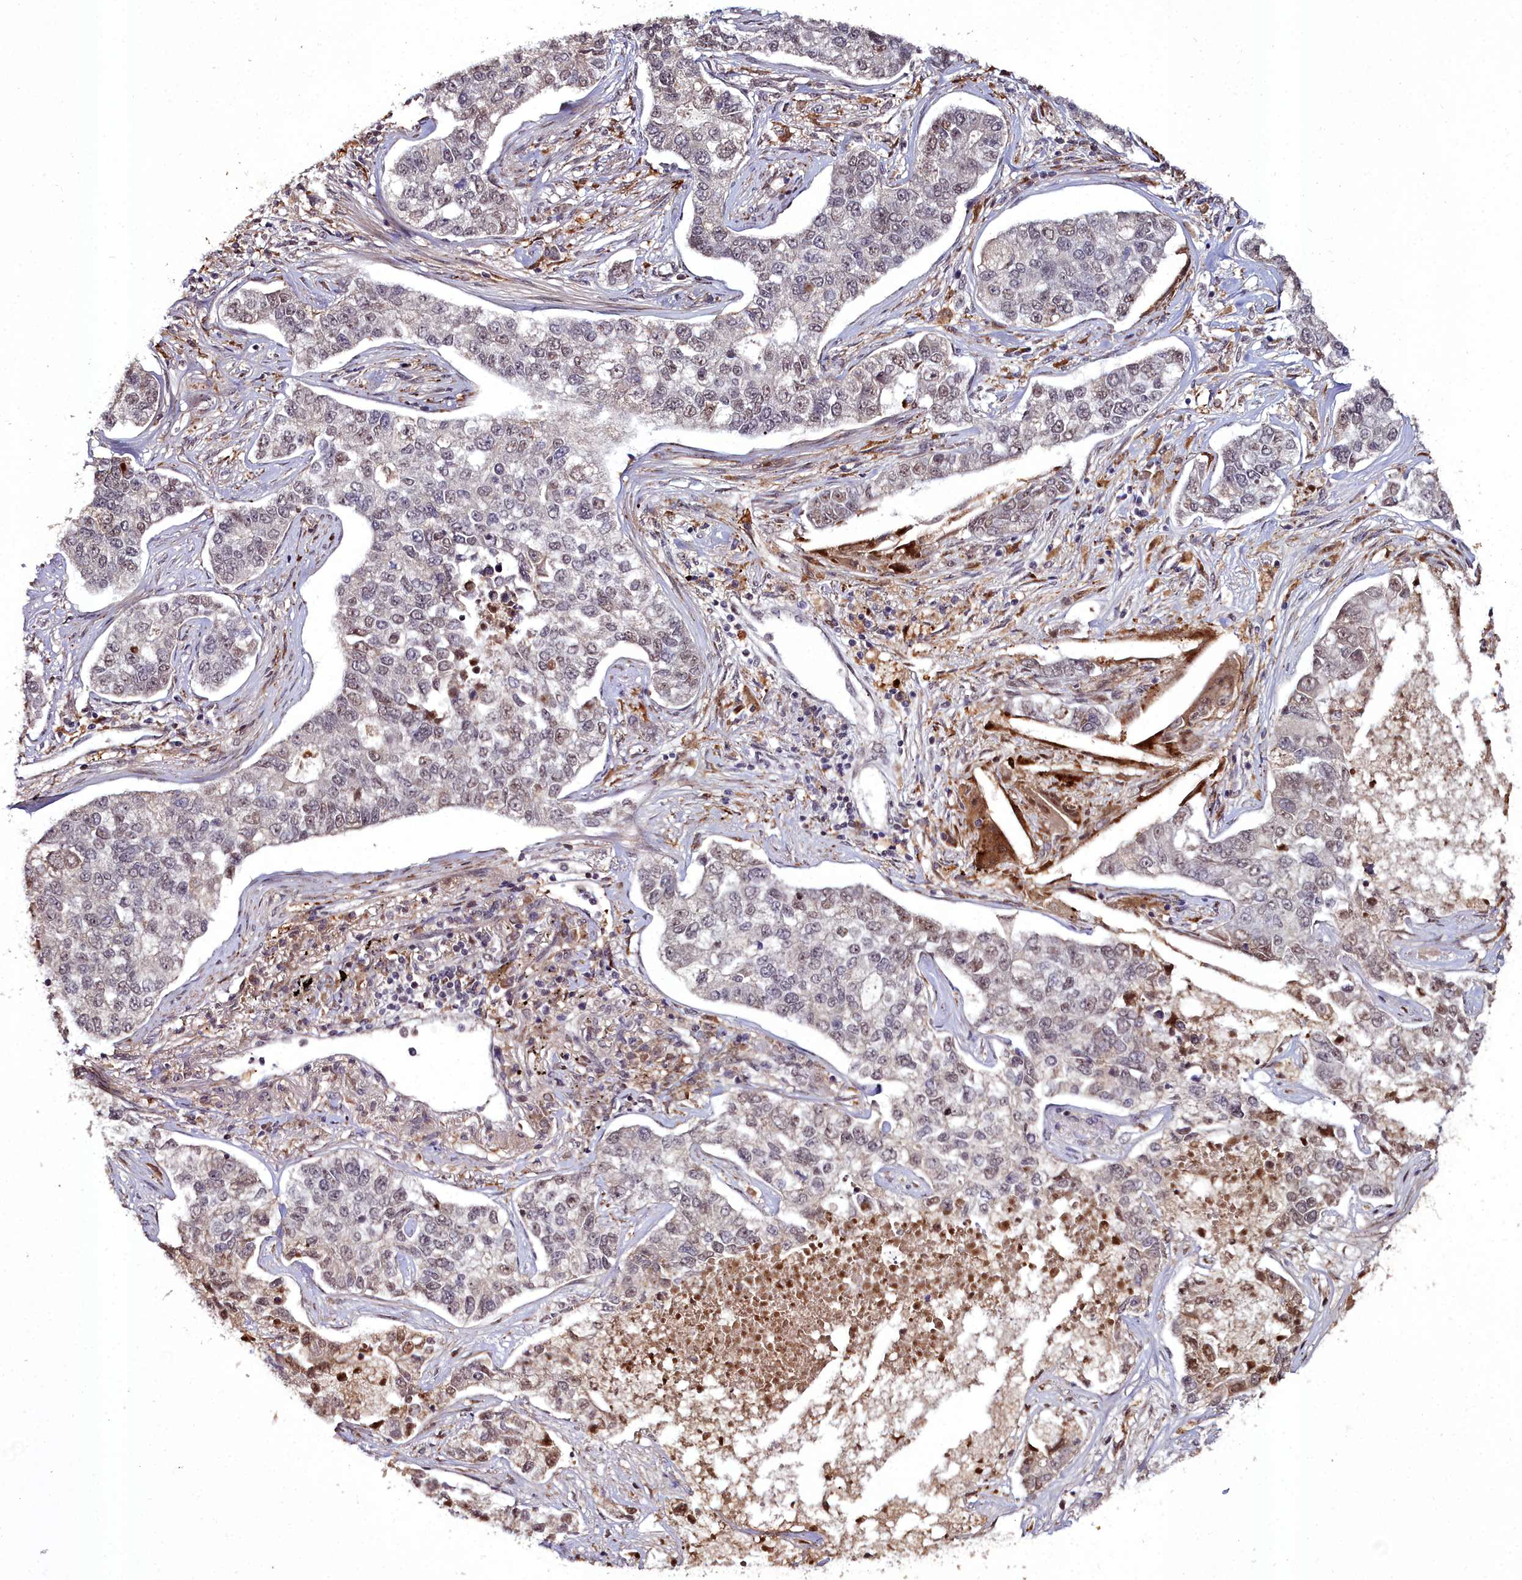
{"staining": {"intensity": "weak", "quantity": "<25%", "location": "nuclear"}, "tissue": "lung cancer", "cell_type": "Tumor cells", "image_type": "cancer", "snomed": [{"axis": "morphology", "description": "Adenocarcinoma, NOS"}, {"axis": "topography", "description": "Lung"}], "caption": "Adenocarcinoma (lung) was stained to show a protein in brown. There is no significant positivity in tumor cells.", "gene": "CXXC1", "patient": {"sex": "male", "age": 49}}